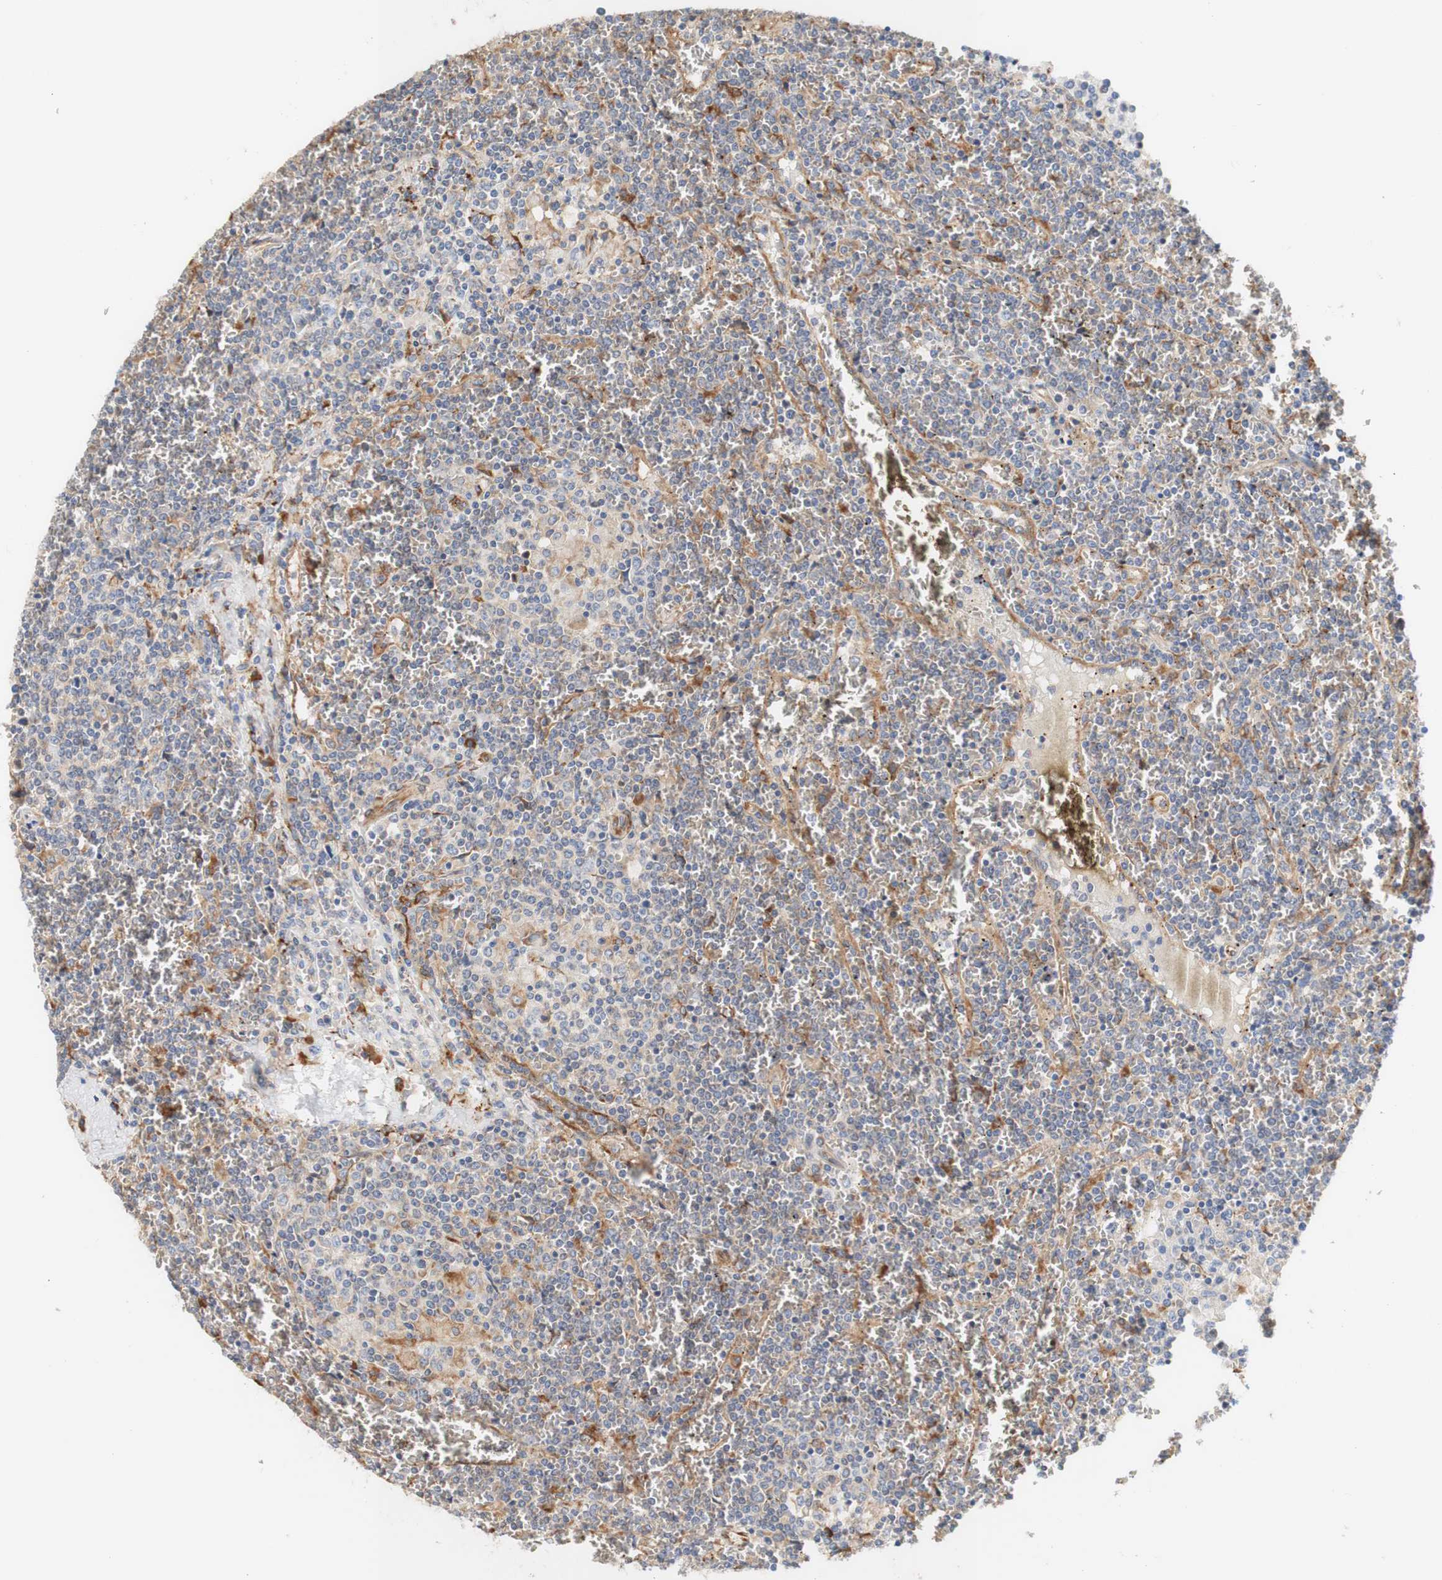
{"staining": {"intensity": "weak", "quantity": "<25%", "location": "cytoplasmic/membranous"}, "tissue": "lymphoma", "cell_type": "Tumor cells", "image_type": "cancer", "snomed": [{"axis": "morphology", "description": "Malignant lymphoma, non-Hodgkin's type, Low grade"}, {"axis": "topography", "description": "Spleen"}], "caption": "Protein analysis of low-grade malignant lymphoma, non-Hodgkin's type shows no significant expression in tumor cells.", "gene": "EIF2AK4", "patient": {"sex": "female", "age": 19}}